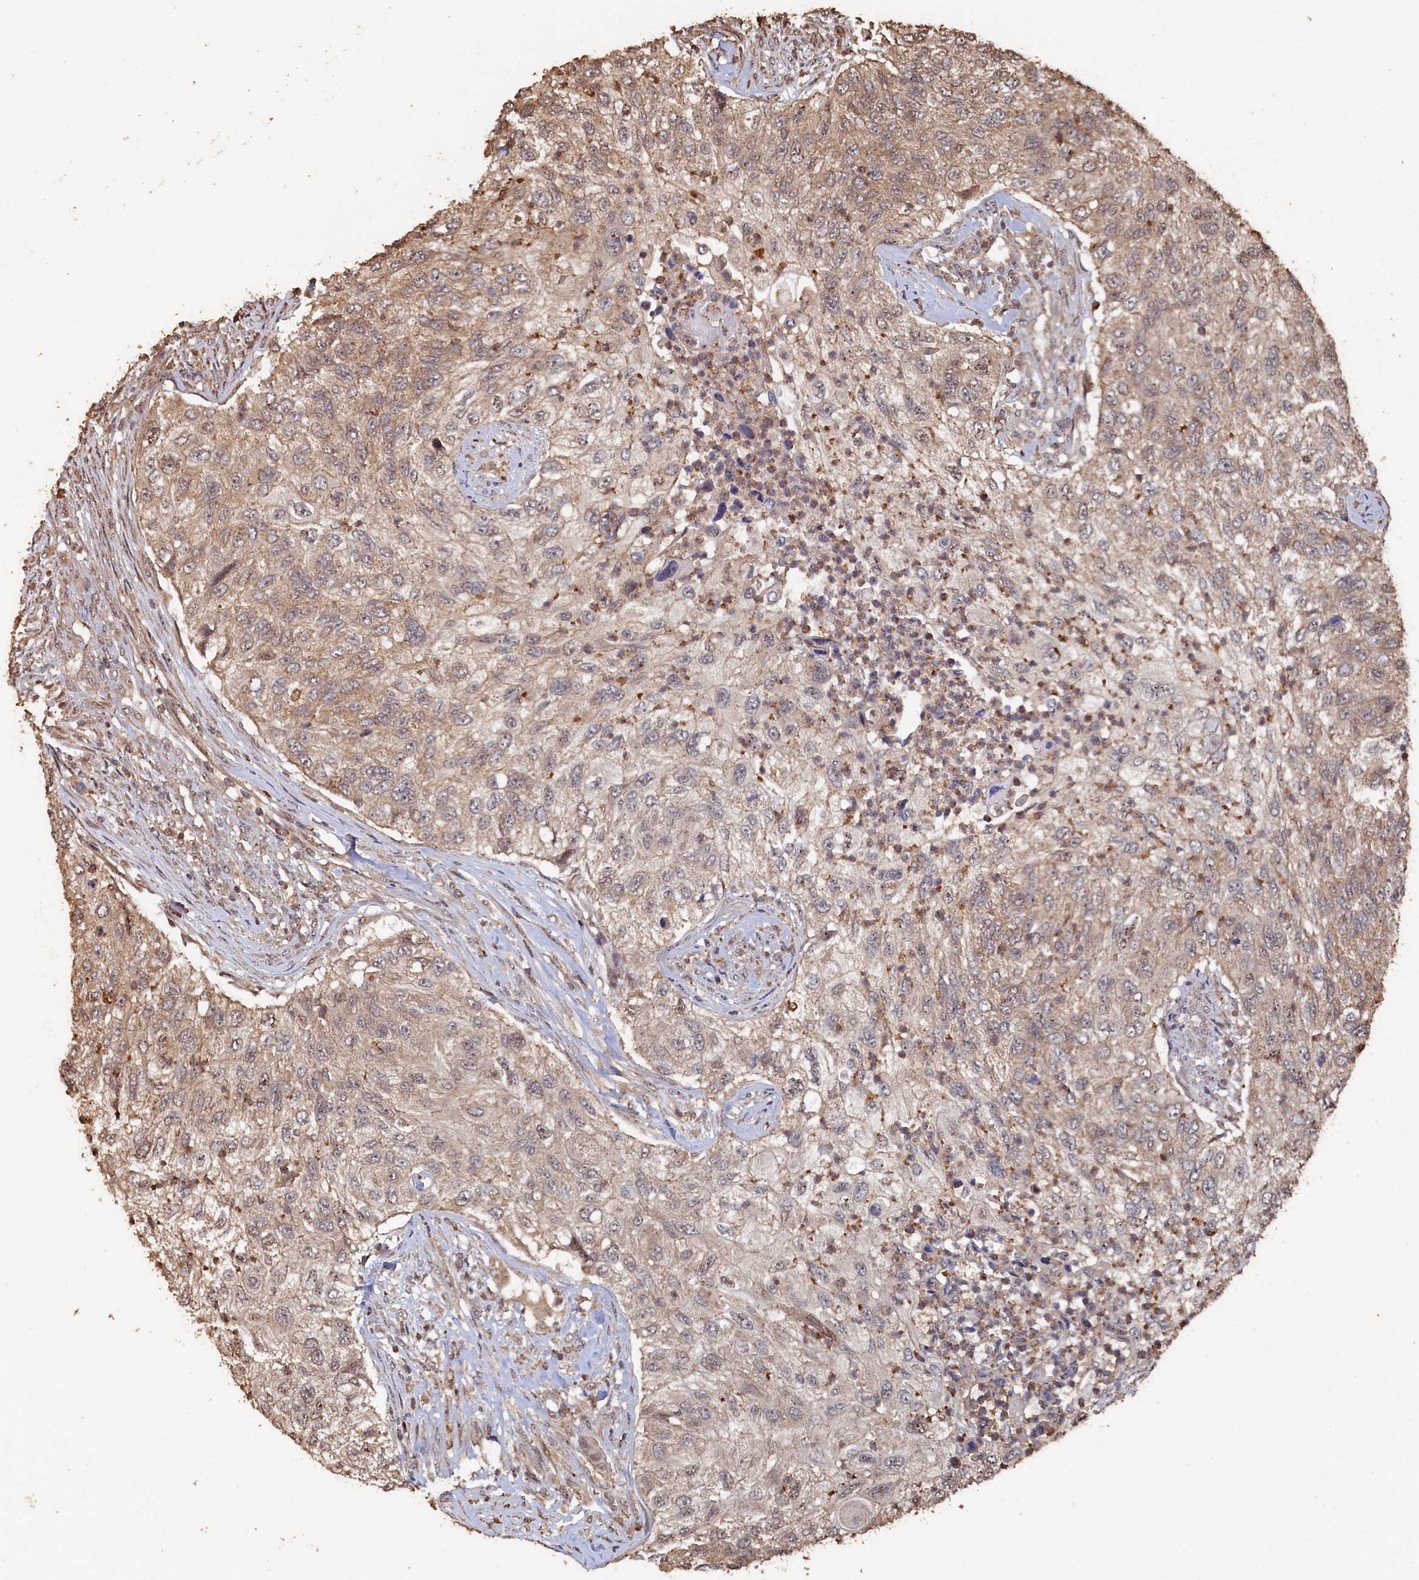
{"staining": {"intensity": "weak", "quantity": ">75%", "location": "cytoplasmic/membranous"}, "tissue": "urothelial cancer", "cell_type": "Tumor cells", "image_type": "cancer", "snomed": [{"axis": "morphology", "description": "Urothelial carcinoma, High grade"}, {"axis": "topography", "description": "Urinary bladder"}], "caption": "Urothelial cancer stained with a protein marker reveals weak staining in tumor cells.", "gene": "PIGN", "patient": {"sex": "female", "age": 60}}